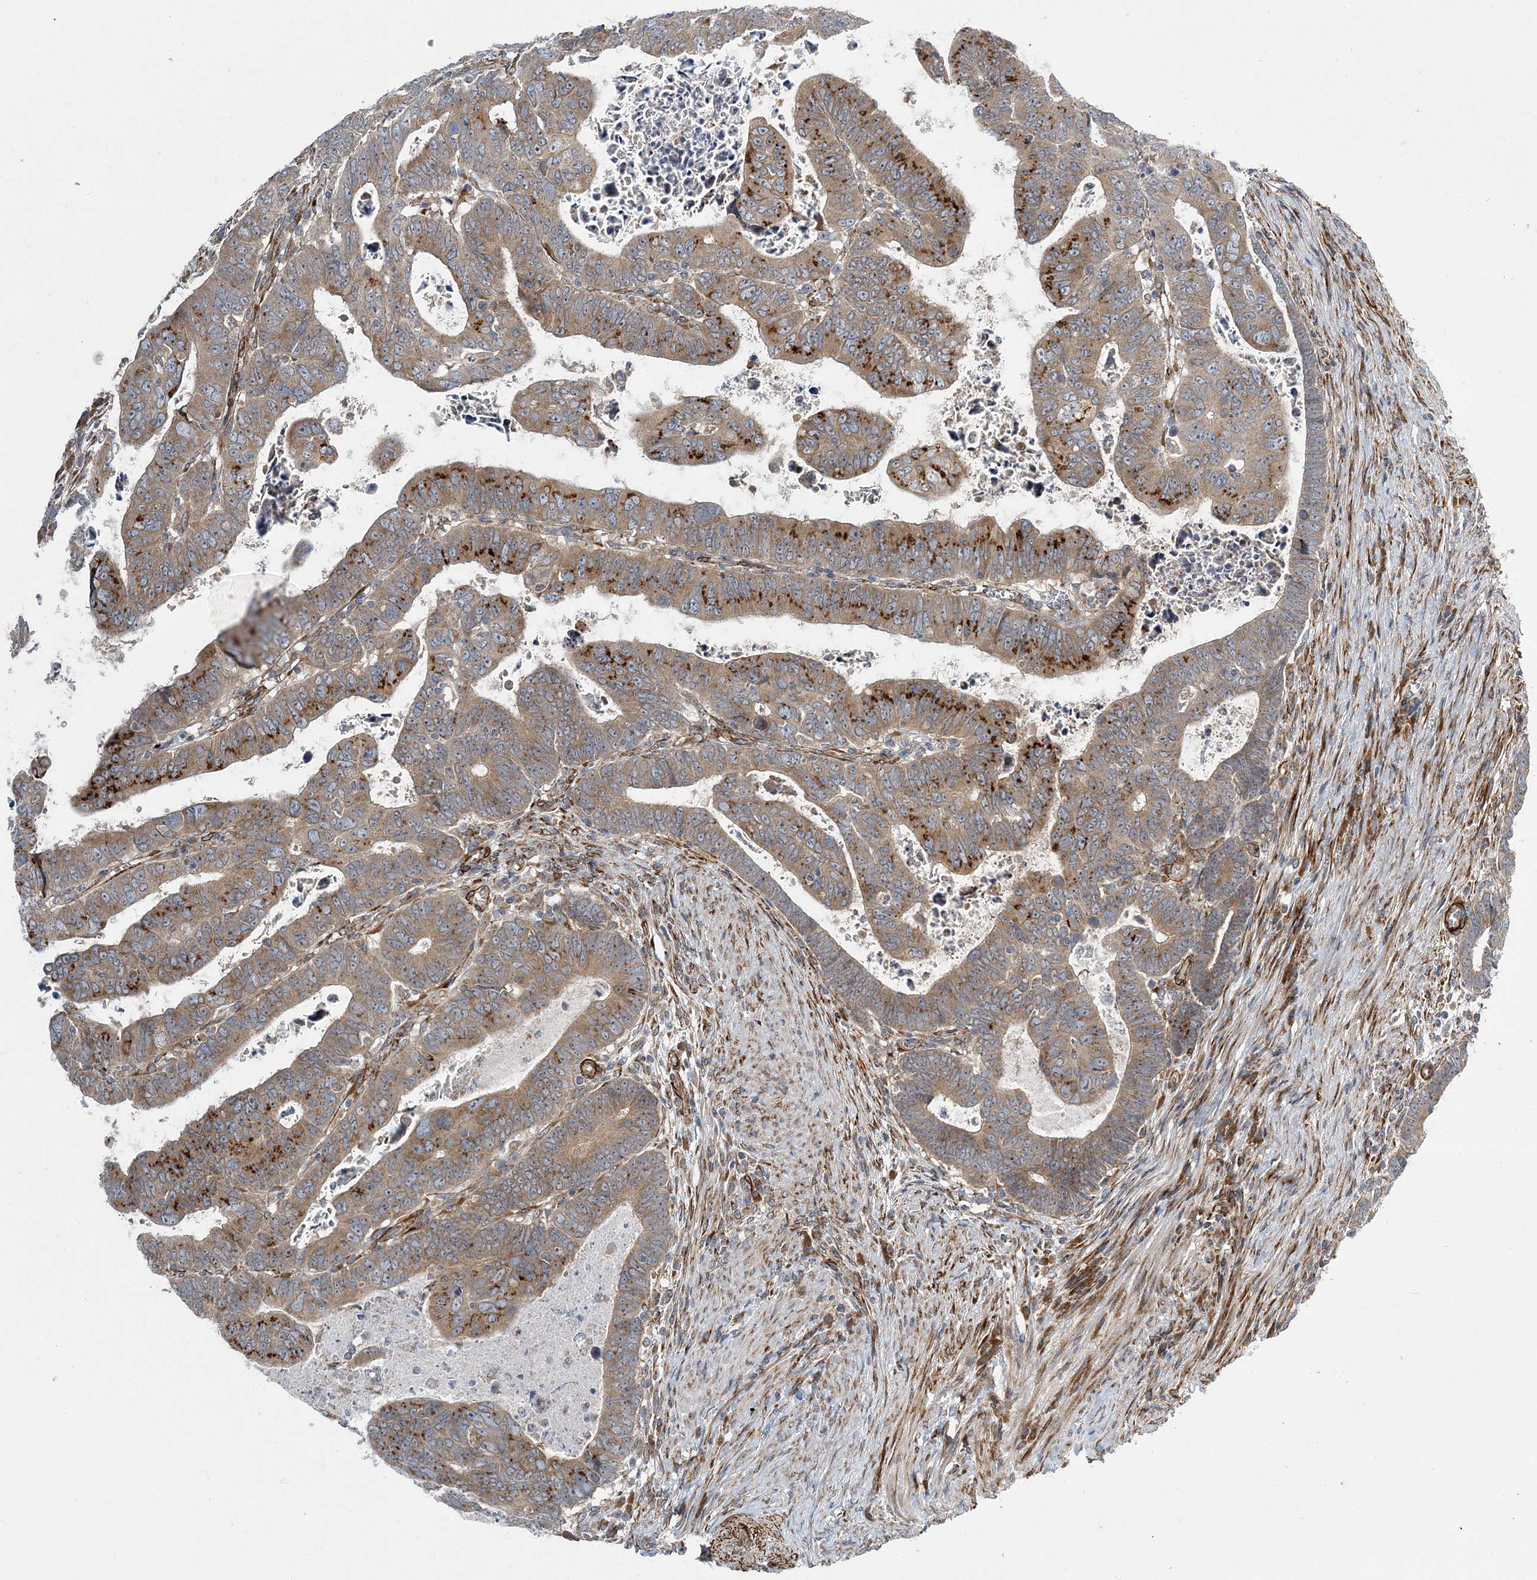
{"staining": {"intensity": "strong", "quantity": ">75%", "location": "cytoplasmic/membranous"}, "tissue": "colorectal cancer", "cell_type": "Tumor cells", "image_type": "cancer", "snomed": [{"axis": "morphology", "description": "Normal tissue, NOS"}, {"axis": "morphology", "description": "Adenocarcinoma, NOS"}, {"axis": "topography", "description": "Rectum"}], "caption": "IHC of colorectal cancer (adenocarcinoma) exhibits high levels of strong cytoplasmic/membranous expression in about >75% of tumor cells.", "gene": "NBAS", "patient": {"sex": "female", "age": 65}}